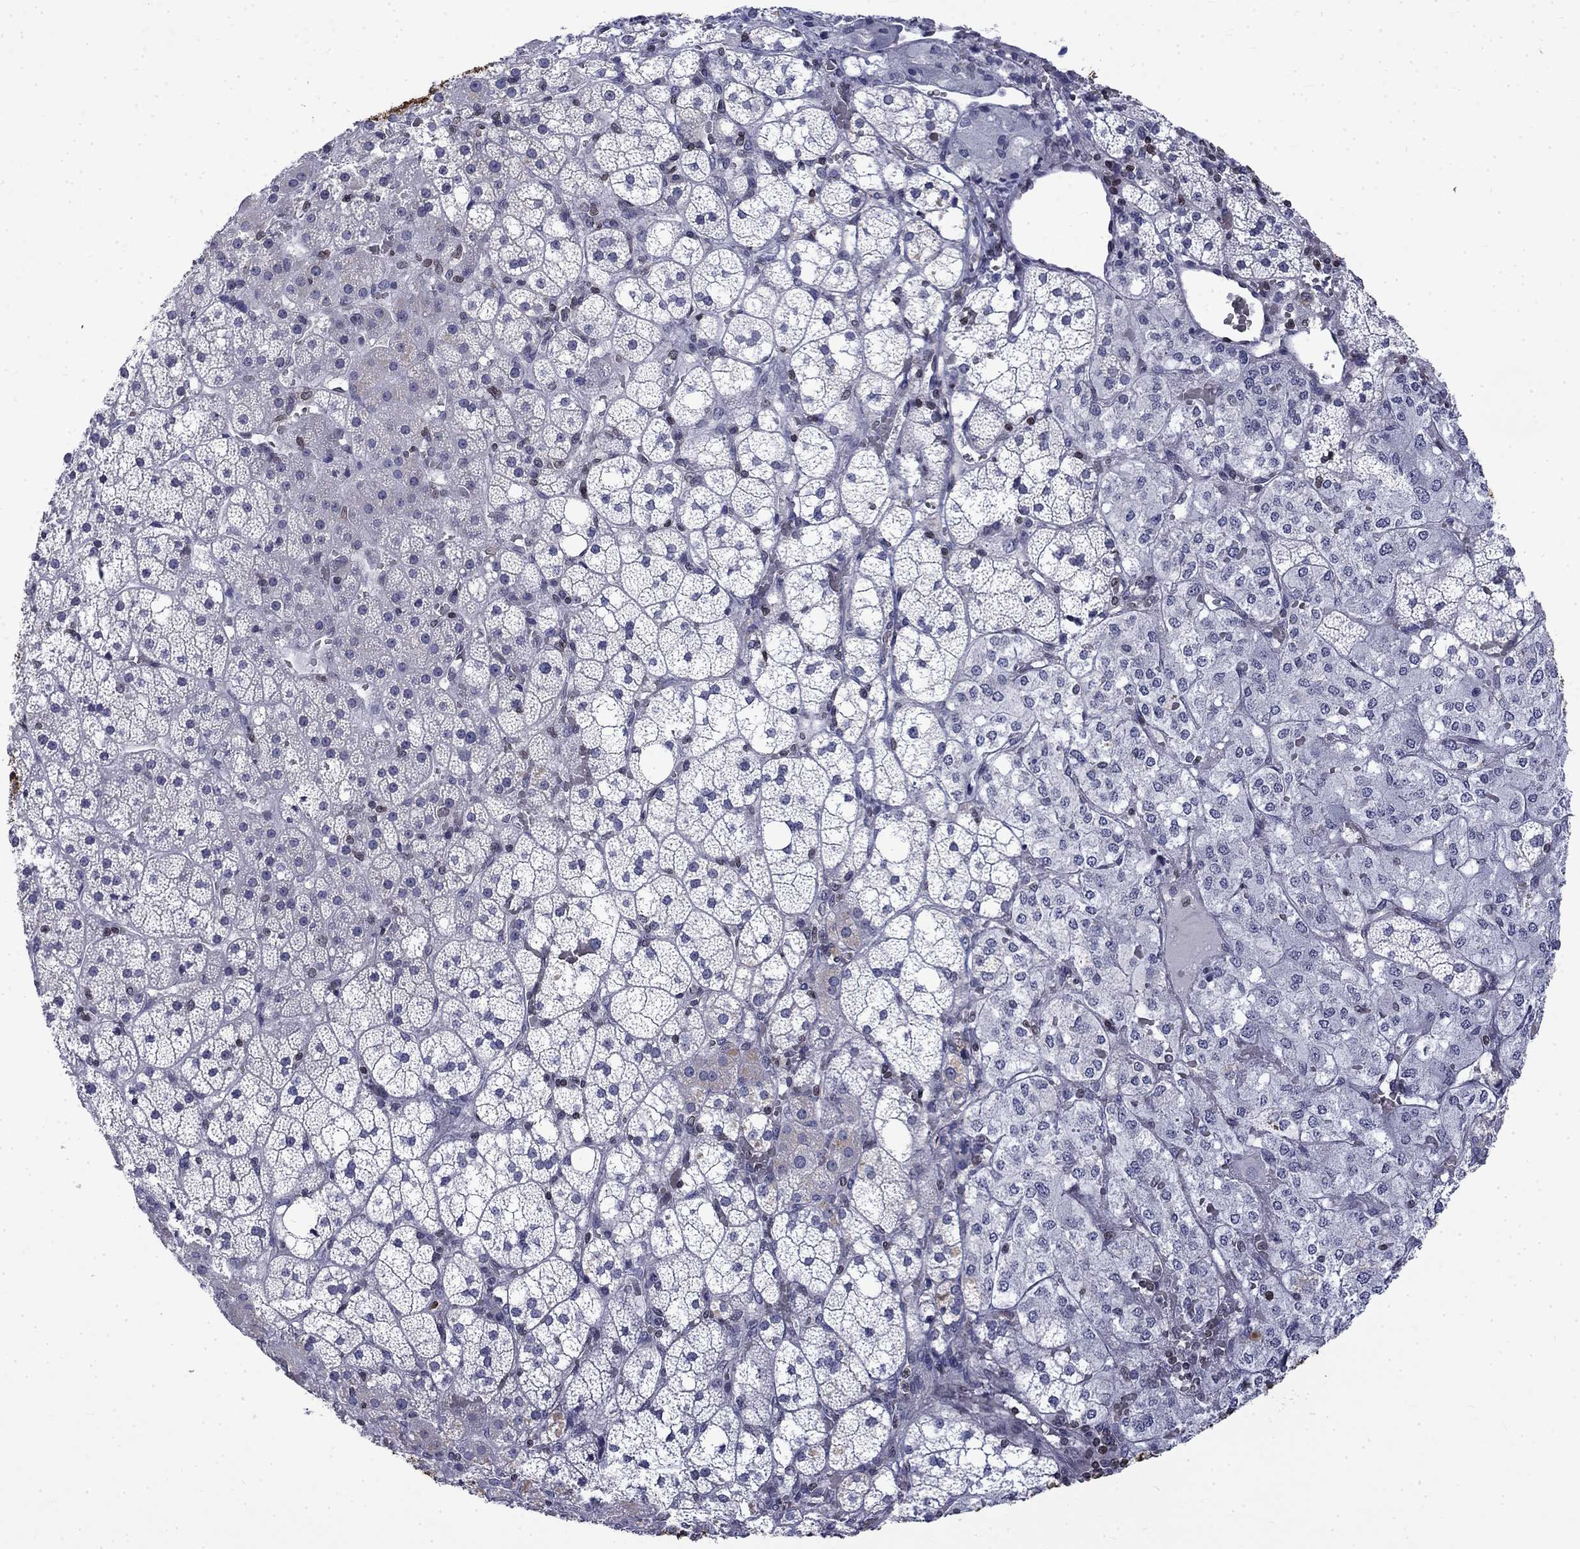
{"staining": {"intensity": "negative", "quantity": "none", "location": "none"}, "tissue": "adrenal gland", "cell_type": "Glandular cells", "image_type": "normal", "snomed": [{"axis": "morphology", "description": "Normal tissue, NOS"}, {"axis": "topography", "description": "Adrenal gland"}], "caption": "This is a micrograph of immunohistochemistry staining of normal adrenal gland, which shows no expression in glandular cells. (DAB (3,3'-diaminobenzidine) immunohistochemistry, high magnification).", "gene": "SLA", "patient": {"sex": "male", "age": 53}}